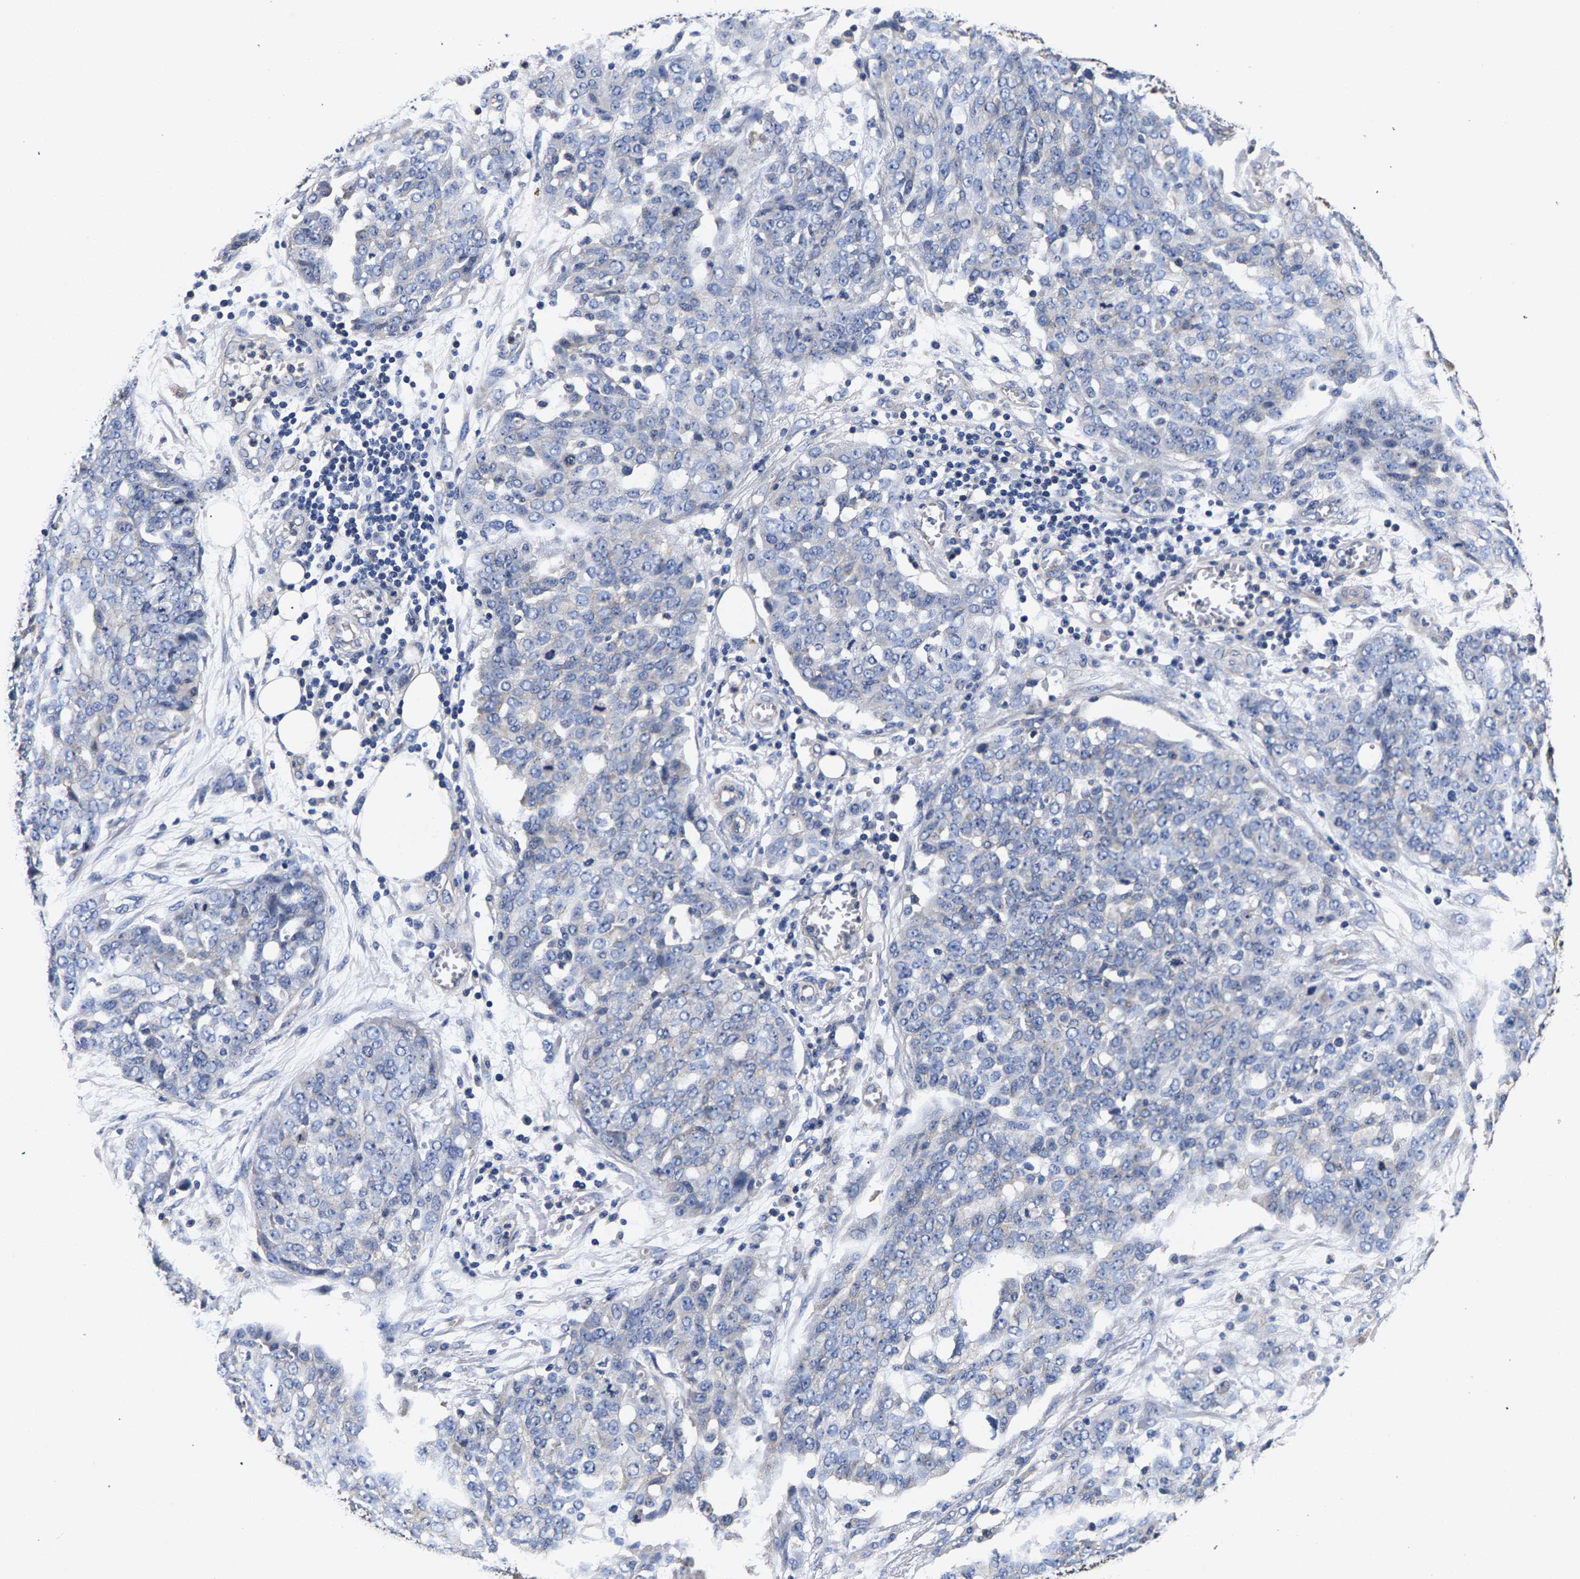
{"staining": {"intensity": "negative", "quantity": "none", "location": "none"}, "tissue": "ovarian cancer", "cell_type": "Tumor cells", "image_type": "cancer", "snomed": [{"axis": "morphology", "description": "Cystadenocarcinoma, serous, NOS"}, {"axis": "topography", "description": "Soft tissue"}, {"axis": "topography", "description": "Ovary"}], "caption": "A micrograph of ovarian cancer (serous cystadenocarcinoma) stained for a protein shows no brown staining in tumor cells. (IHC, brightfield microscopy, high magnification).", "gene": "MARCHF7", "patient": {"sex": "female", "age": 57}}